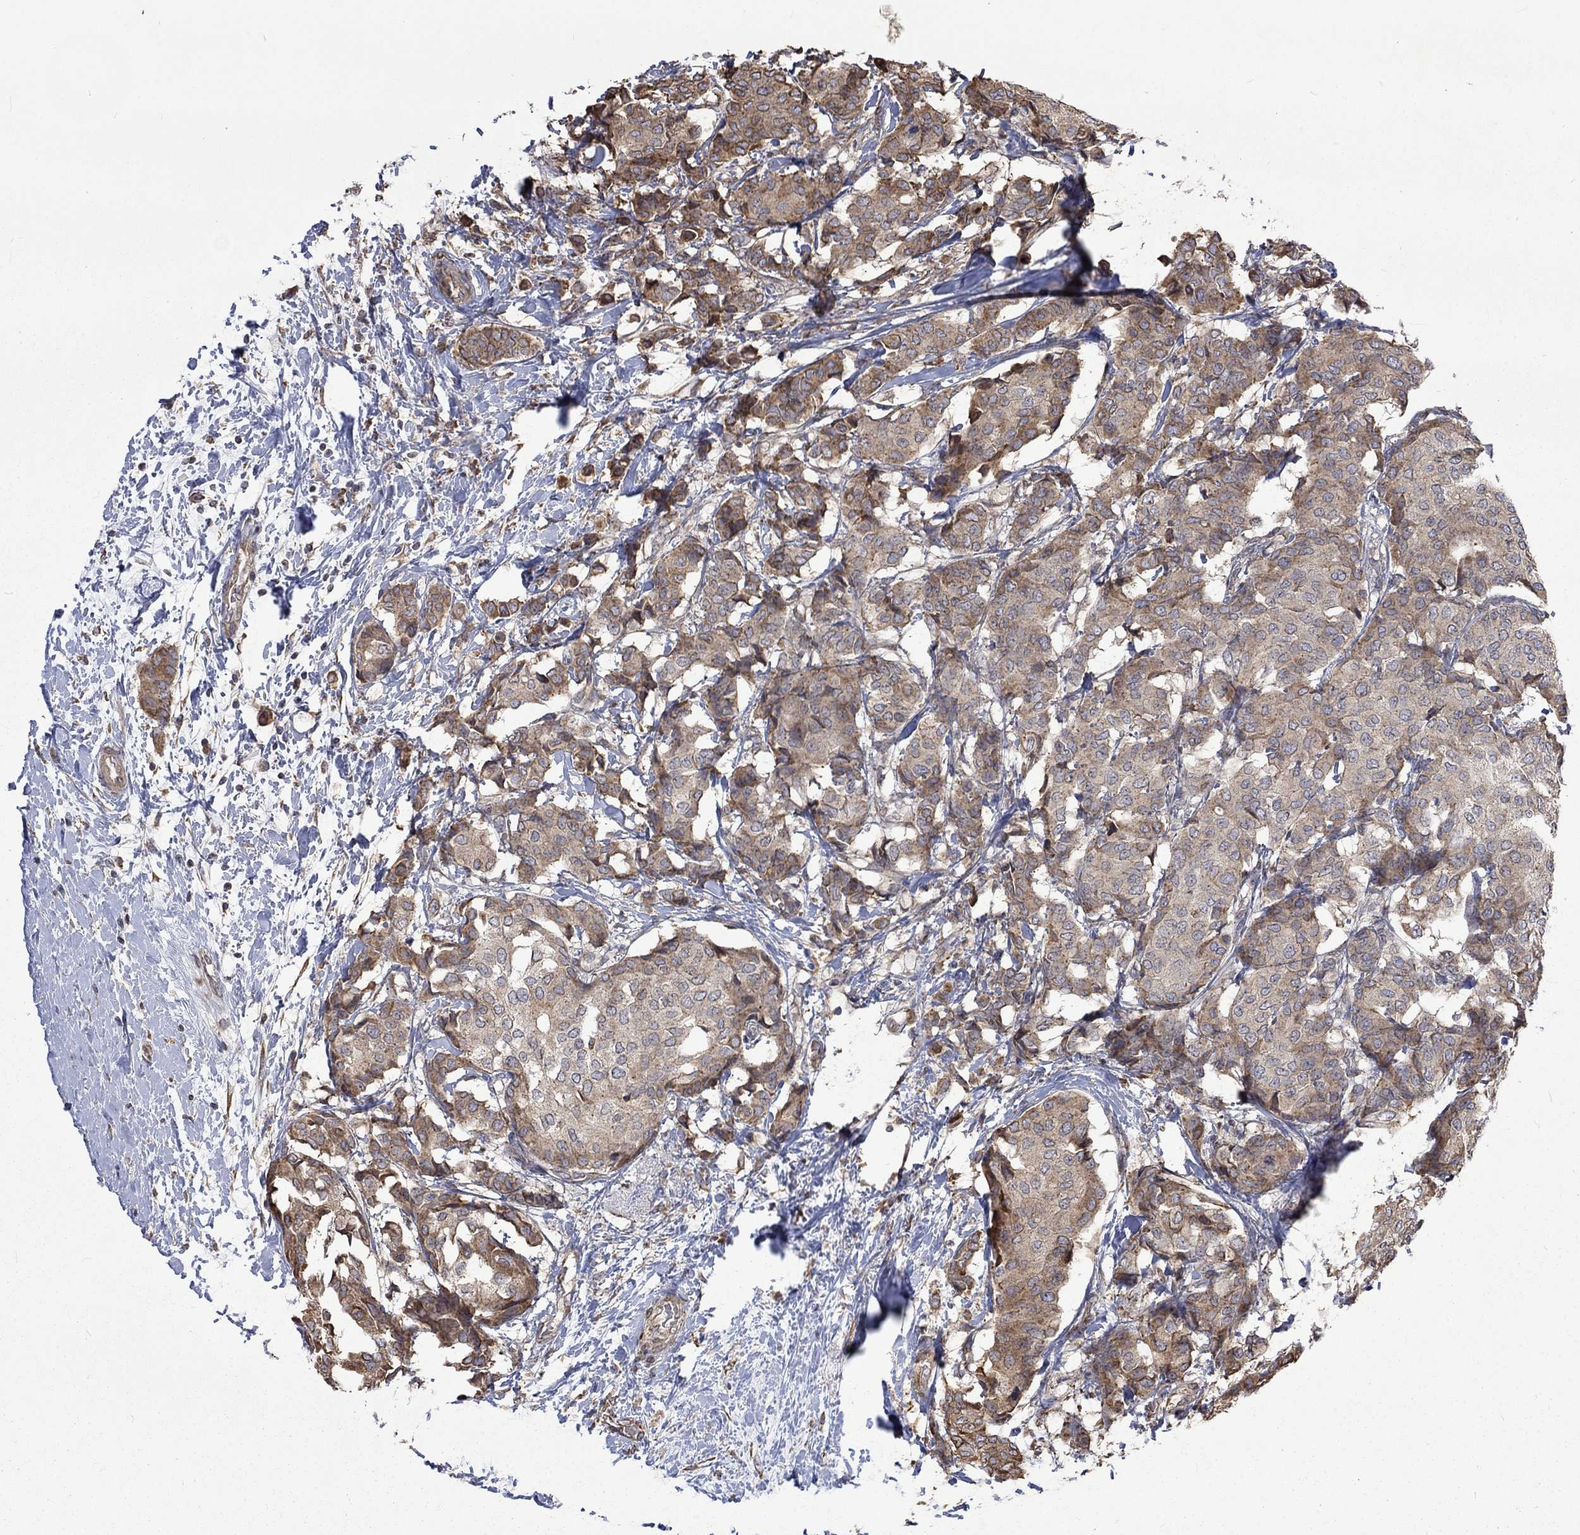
{"staining": {"intensity": "moderate", "quantity": "25%-75%", "location": "cytoplasmic/membranous"}, "tissue": "breast cancer", "cell_type": "Tumor cells", "image_type": "cancer", "snomed": [{"axis": "morphology", "description": "Duct carcinoma"}, {"axis": "topography", "description": "Breast"}], "caption": "This photomicrograph demonstrates IHC staining of breast cancer (infiltrating ductal carcinoma), with medium moderate cytoplasmic/membranous expression in about 25%-75% of tumor cells.", "gene": "ESRRA", "patient": {"sex": "female", "age": 75}}